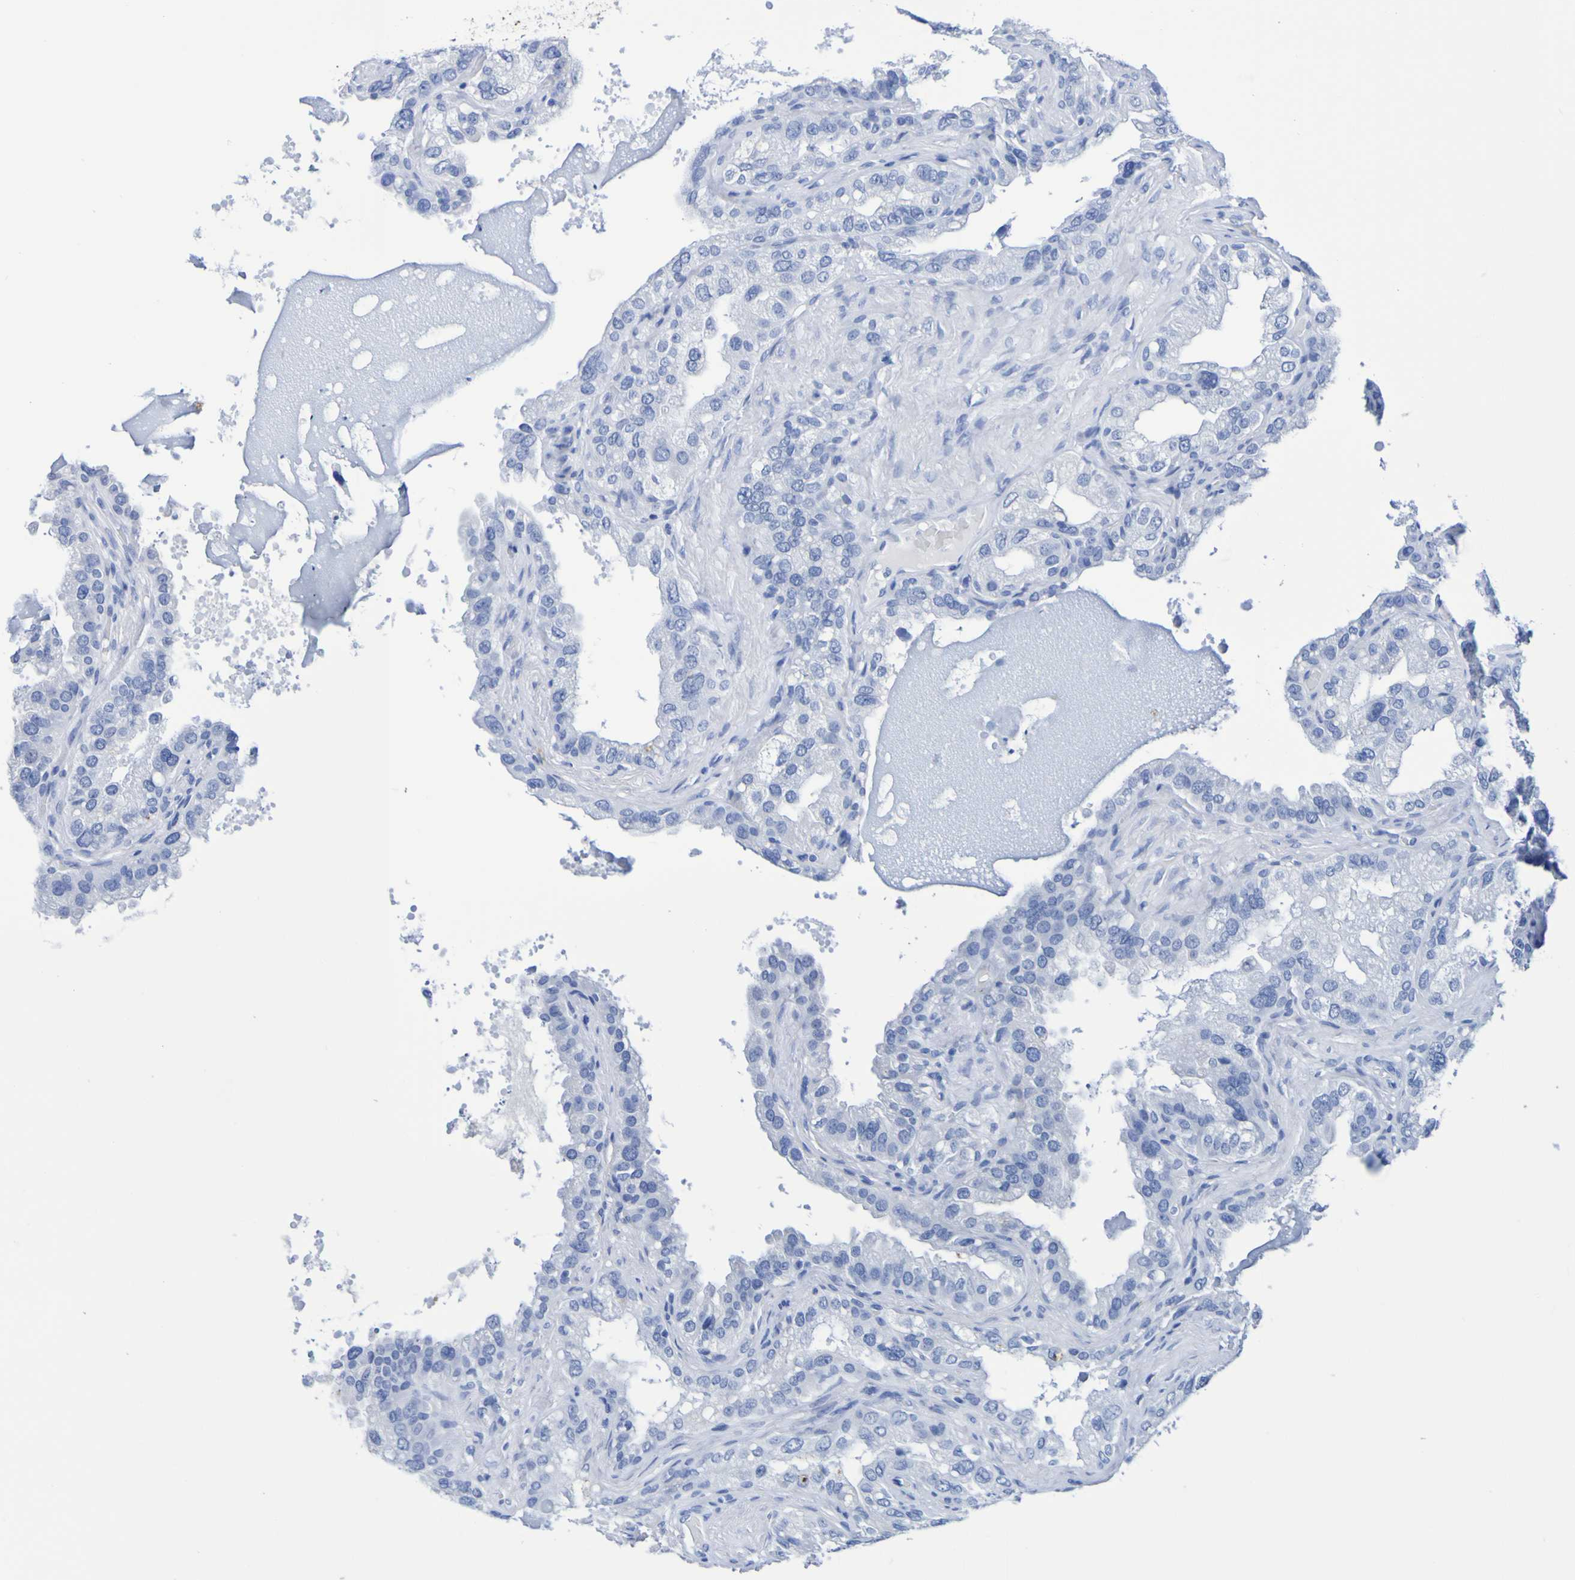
{"staining": {"intensity": "negative", "quantity": "none", "location": "none"}, "tissue": "seminal vesicle", "cell_type": "Glandular cells", "image_type": "normal", "snomed": [{"axis": "morphology", "description": "Normal tissue, NOS"}, {"axis": "topography", "description": "Seminal veicle"}], "caption": "Glandular cells show no significant expression in benign seminal vesicle.", "gene": "DPEP1", "patient": {"sex": "male", "age": 68}}